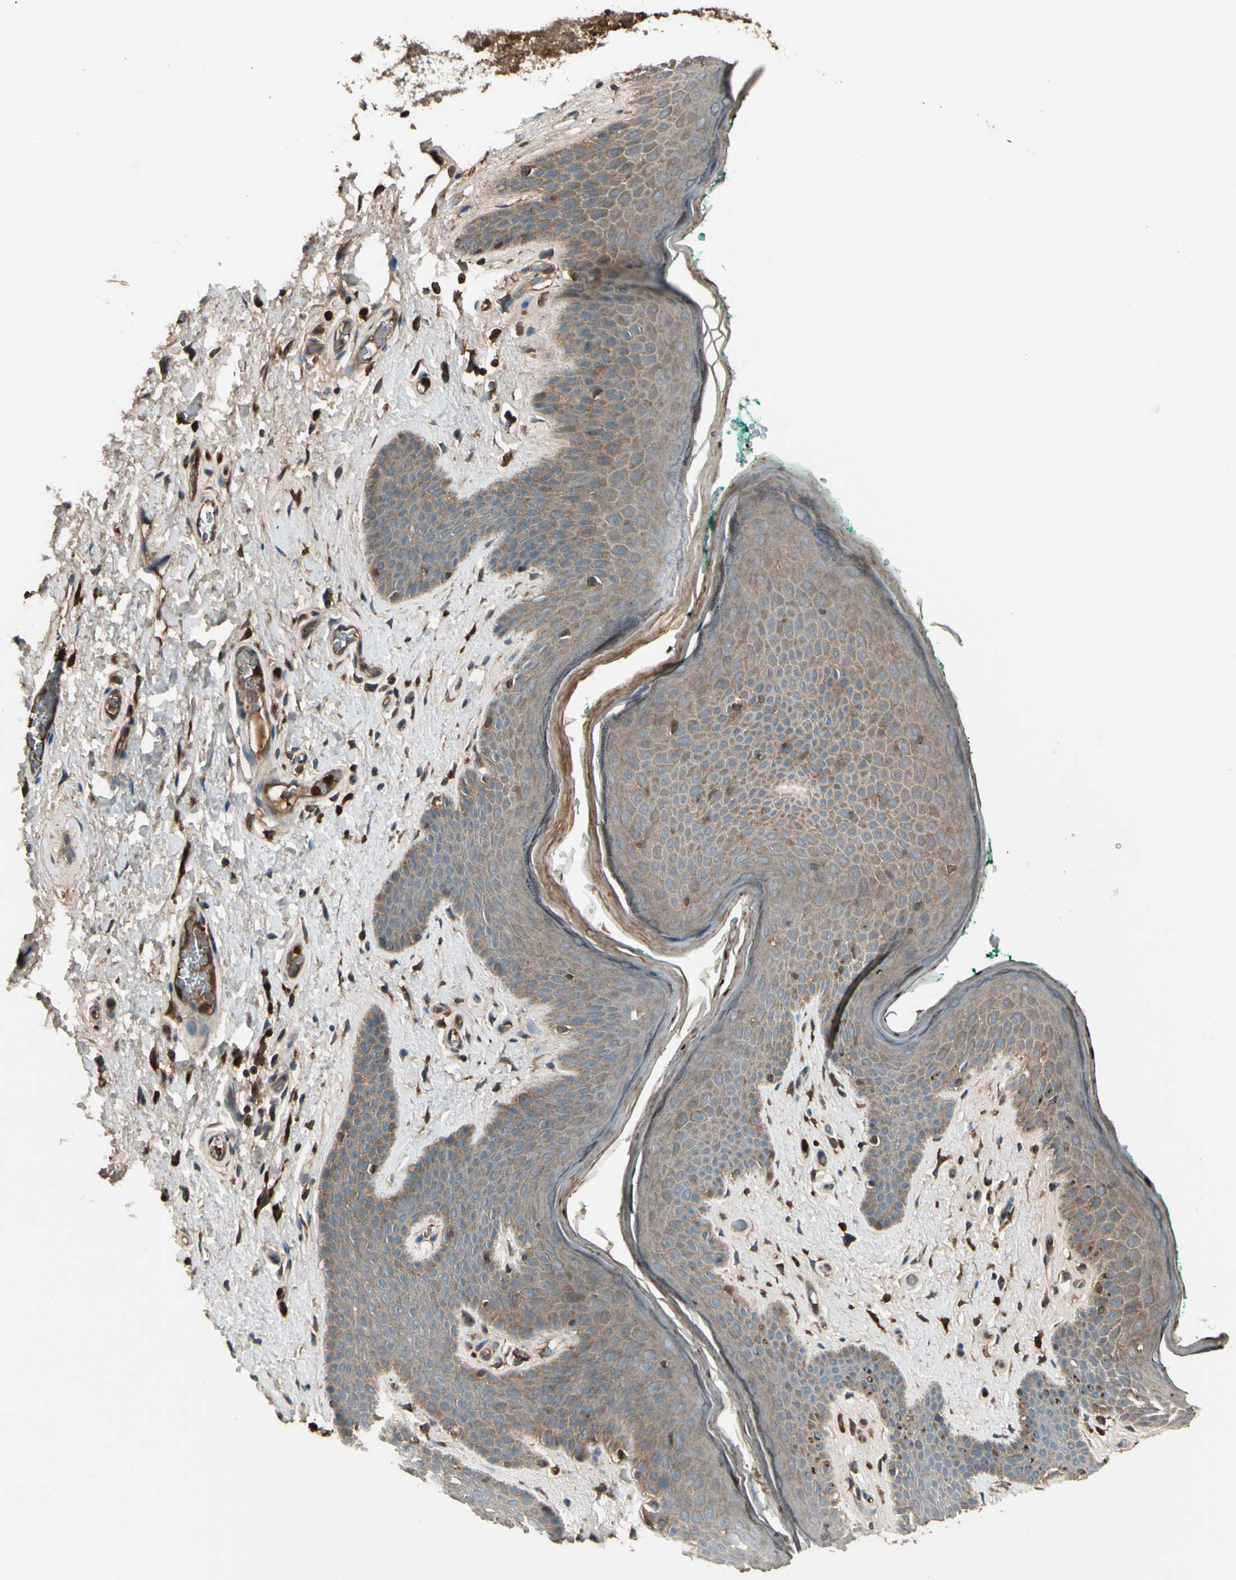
{"staining": {"intensity": "moderate", "quantity": ">75%", "location": "cytoplasmic/membranous"}, "tissue": "skin", "cell_type": "Epidermal cells", "image_type": "normal", "snomed": [{"axis": "morphology", "description": "Normal tissue, NOS"}, {"axis": "topography", "description": "Anal"}], "caption": "Moderate cytoplasmic/membranous protein staining is appreciated in approximately >75% of epidermal cells in skin. Using DAB (3,3'-diaminobenzidine) (brown) and hematoxylin (blue) stains, captured at high magnification using brightfield microscopy.", "gene": "STX11", "patient": {"sex": "male", "age": 74}}